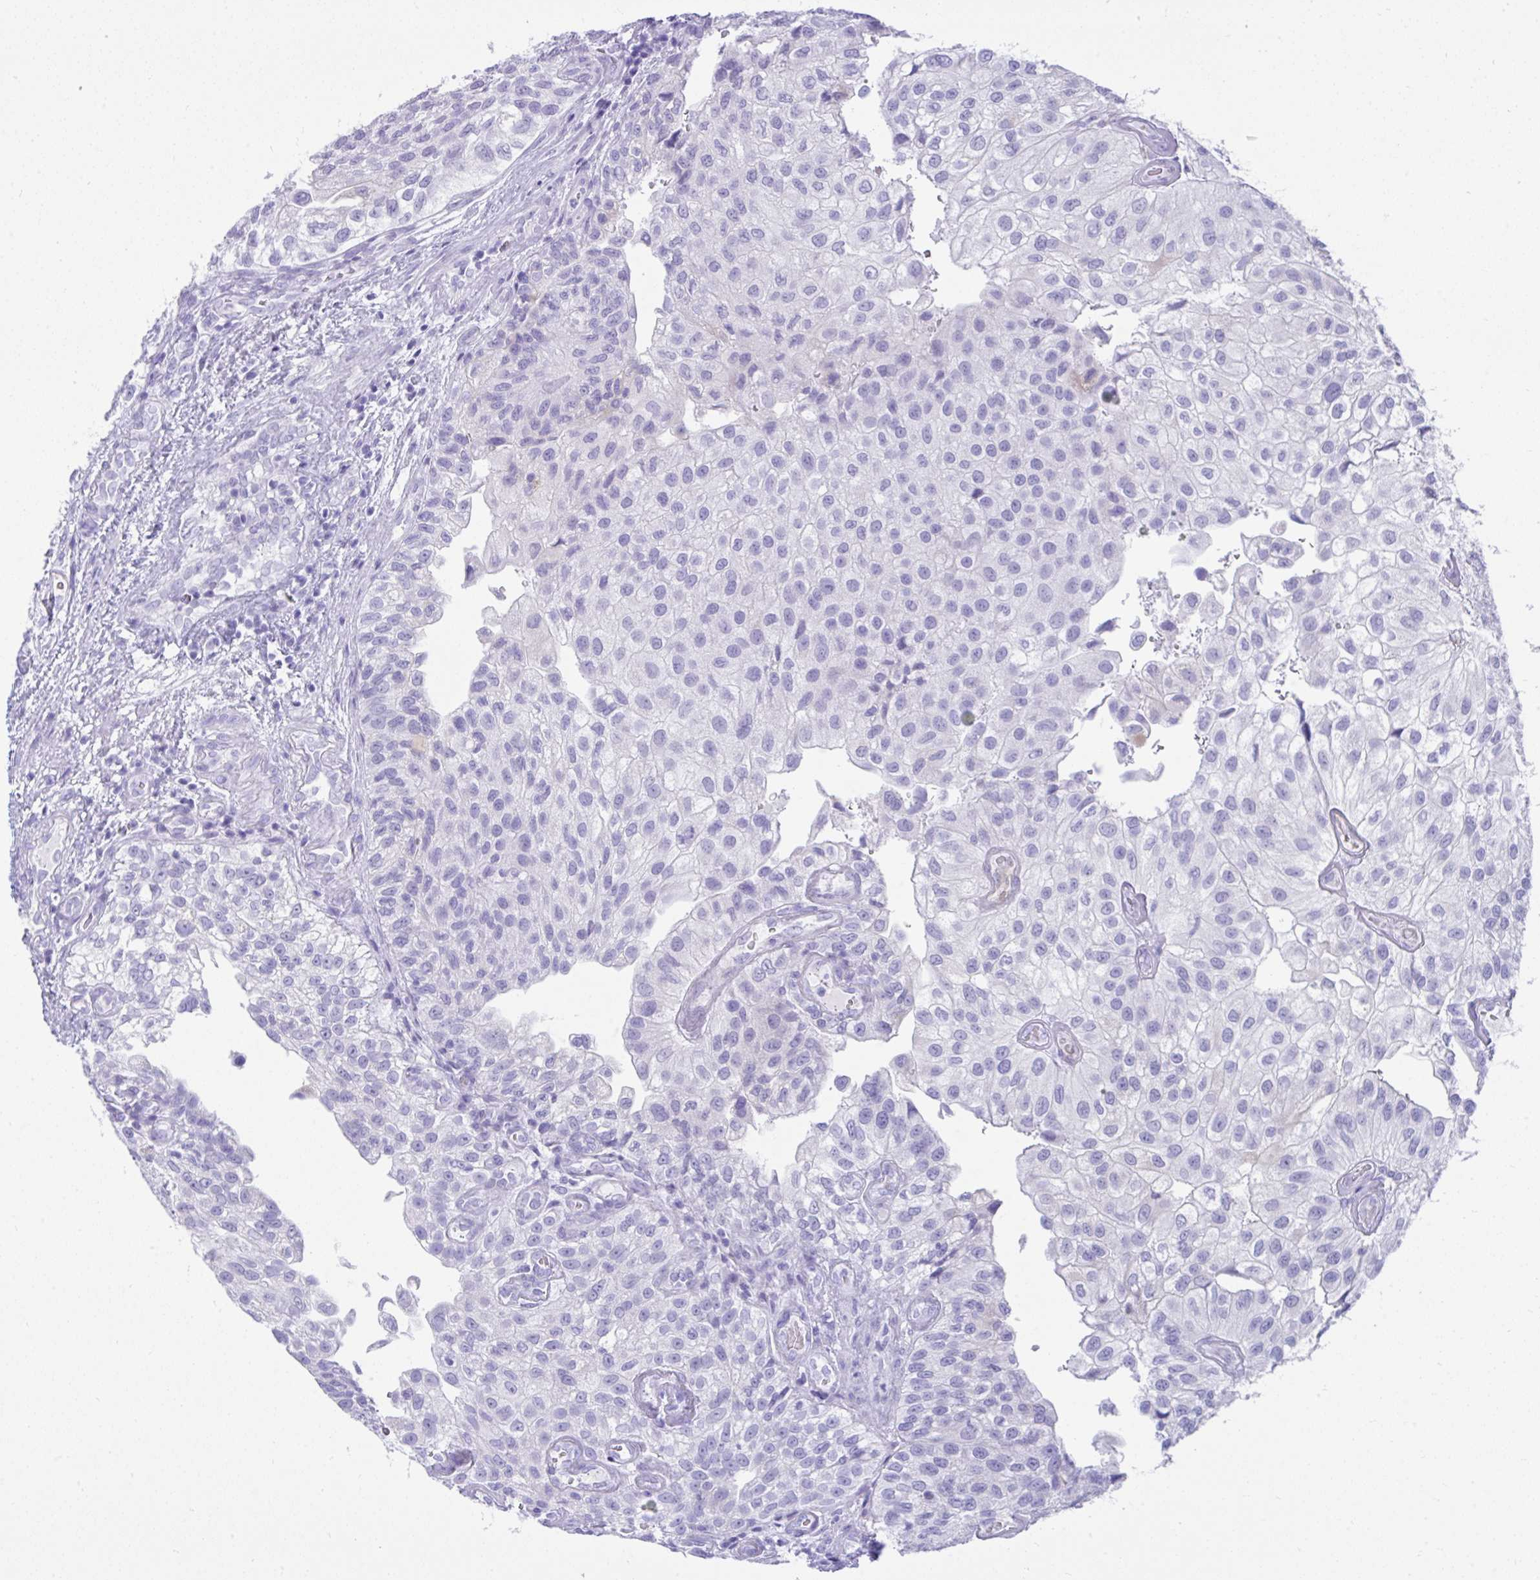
{"staining": {"intensity": "negative", "quantity": "none", "location": "none"}, "tissue": "urothelial cancer", "cell_type": "Tumor cells", "image_type": "cancer", "snomed": [{"axis": "morphology", "description": "Urothelial carcinoma, NOS"}, {"axis": "topography", "description": "Urinary bladder"}], "caption": "A histopathology image of human urothelial cancer is negative for staining in tumor cells. (Stains: DAB (3,3'-diaminobenzidine) immunohistochemistry (IHC) with hematoxylin counter stain, Microscopy: brightfield microscopy at high magnification).", "gene": "PSCA", "patient": {"sex": "male", "age": 87}}